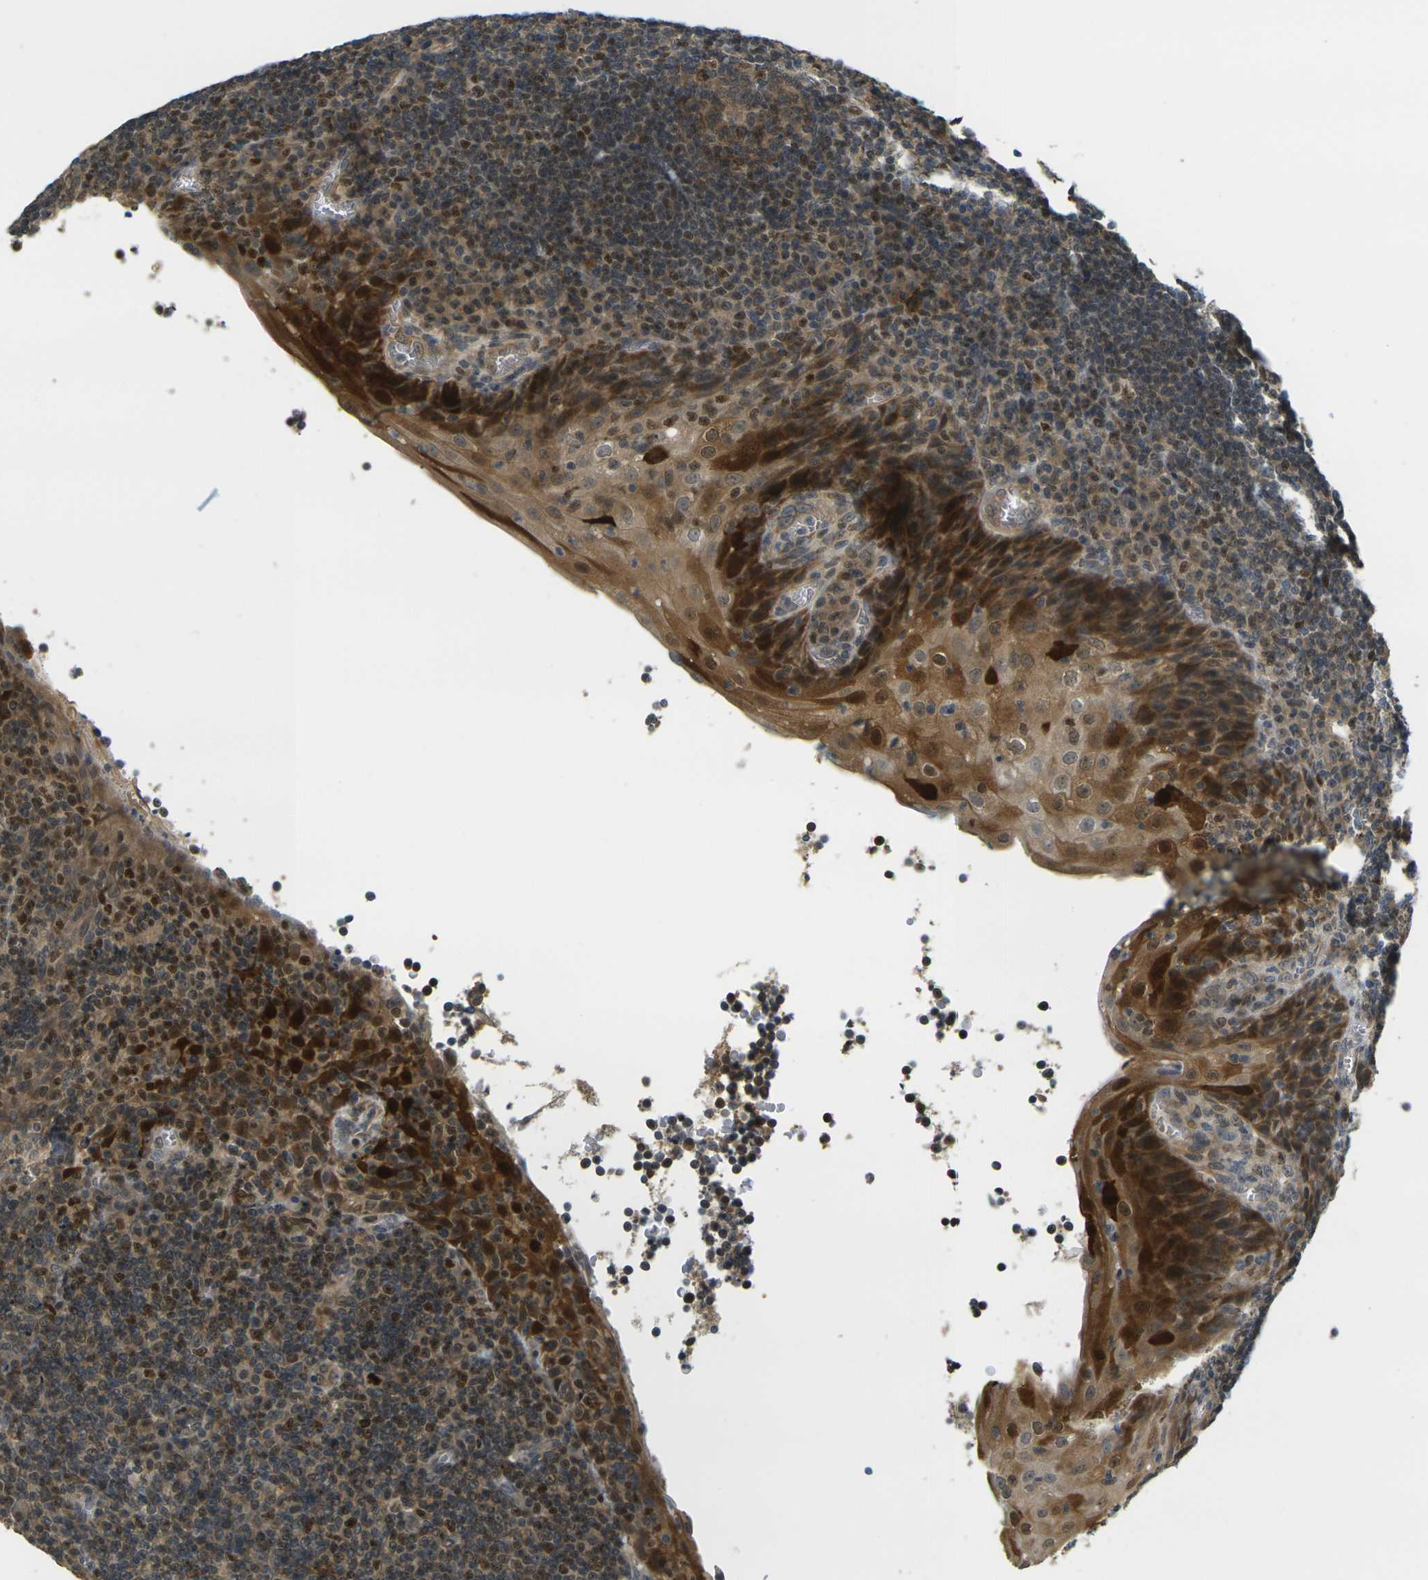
{"staining": {"intensity": "moderate", "quantity": ">75%", "location": "cytoplasmic/membranous,nuclear"}, "tissue": "tonsil", "cell_type": "Germinal center cells", "image_type": "normal", "snomed": [{"axis": "morphology", "description": "Normal tissue, NOS"}, {"axis": "topography", "description": "Tonsil"}], "caption": "Protein expression by immunohistochemistry demonstrates moderate cytoplasmic/membranous,nuclear positivity in approximately >75% of germinal center cells in normal tonsil. (DAB (3,3'-diaminobenzidine) IHC, brown staining for protein, blue staining for nuclei).", "gene": "KLHL8", "patient": {"sex": "male", "age": 37}}